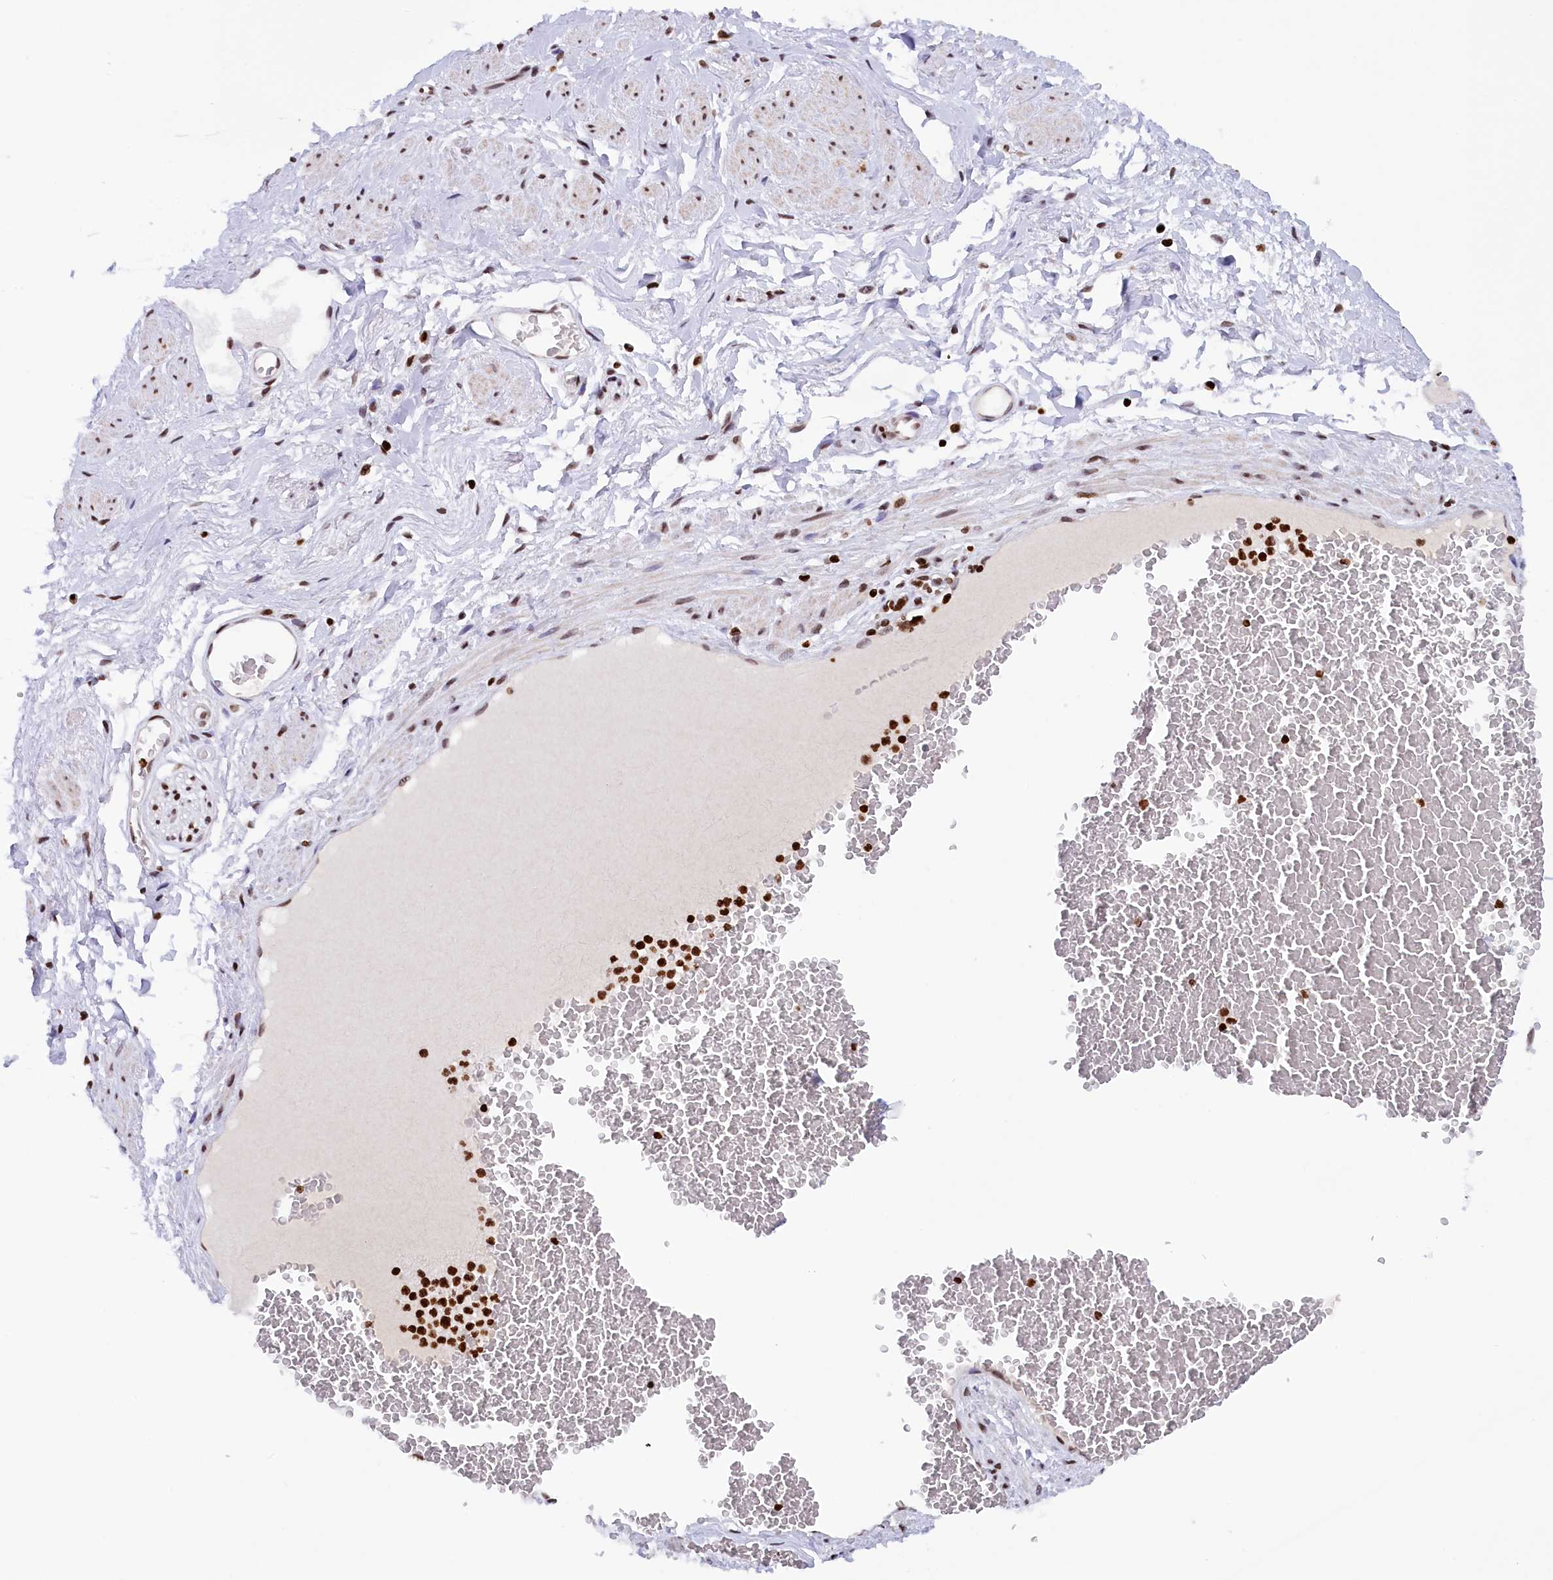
{"staining": {"intensity": "strong", "quantity": ">75%", "location": "nuclear"}, "tissue": "soft tissue", "cell_type": "Chondrocytes", "image_type": "normal", "snomed": [{"axis": "morphology", "description": "Normal tissue, NOS"}, {"axis": "morphology", "description": "Adenocarcinoma, NOS"}, {"axis": "topography", "description": "Rectum"}, {"axis": "topography", "description": "Vagina"}, {"axis": "topography", "description": "Peripheral nerve tissue"}], "caption": "The photomicrograph shows immunohistochemical staining of benign soft tissue. There is strong nuclear staining is identified in about >75% of chondrocytes.", "gene": "TIMM29", "patient": {"sex": "female", "age": 71}}